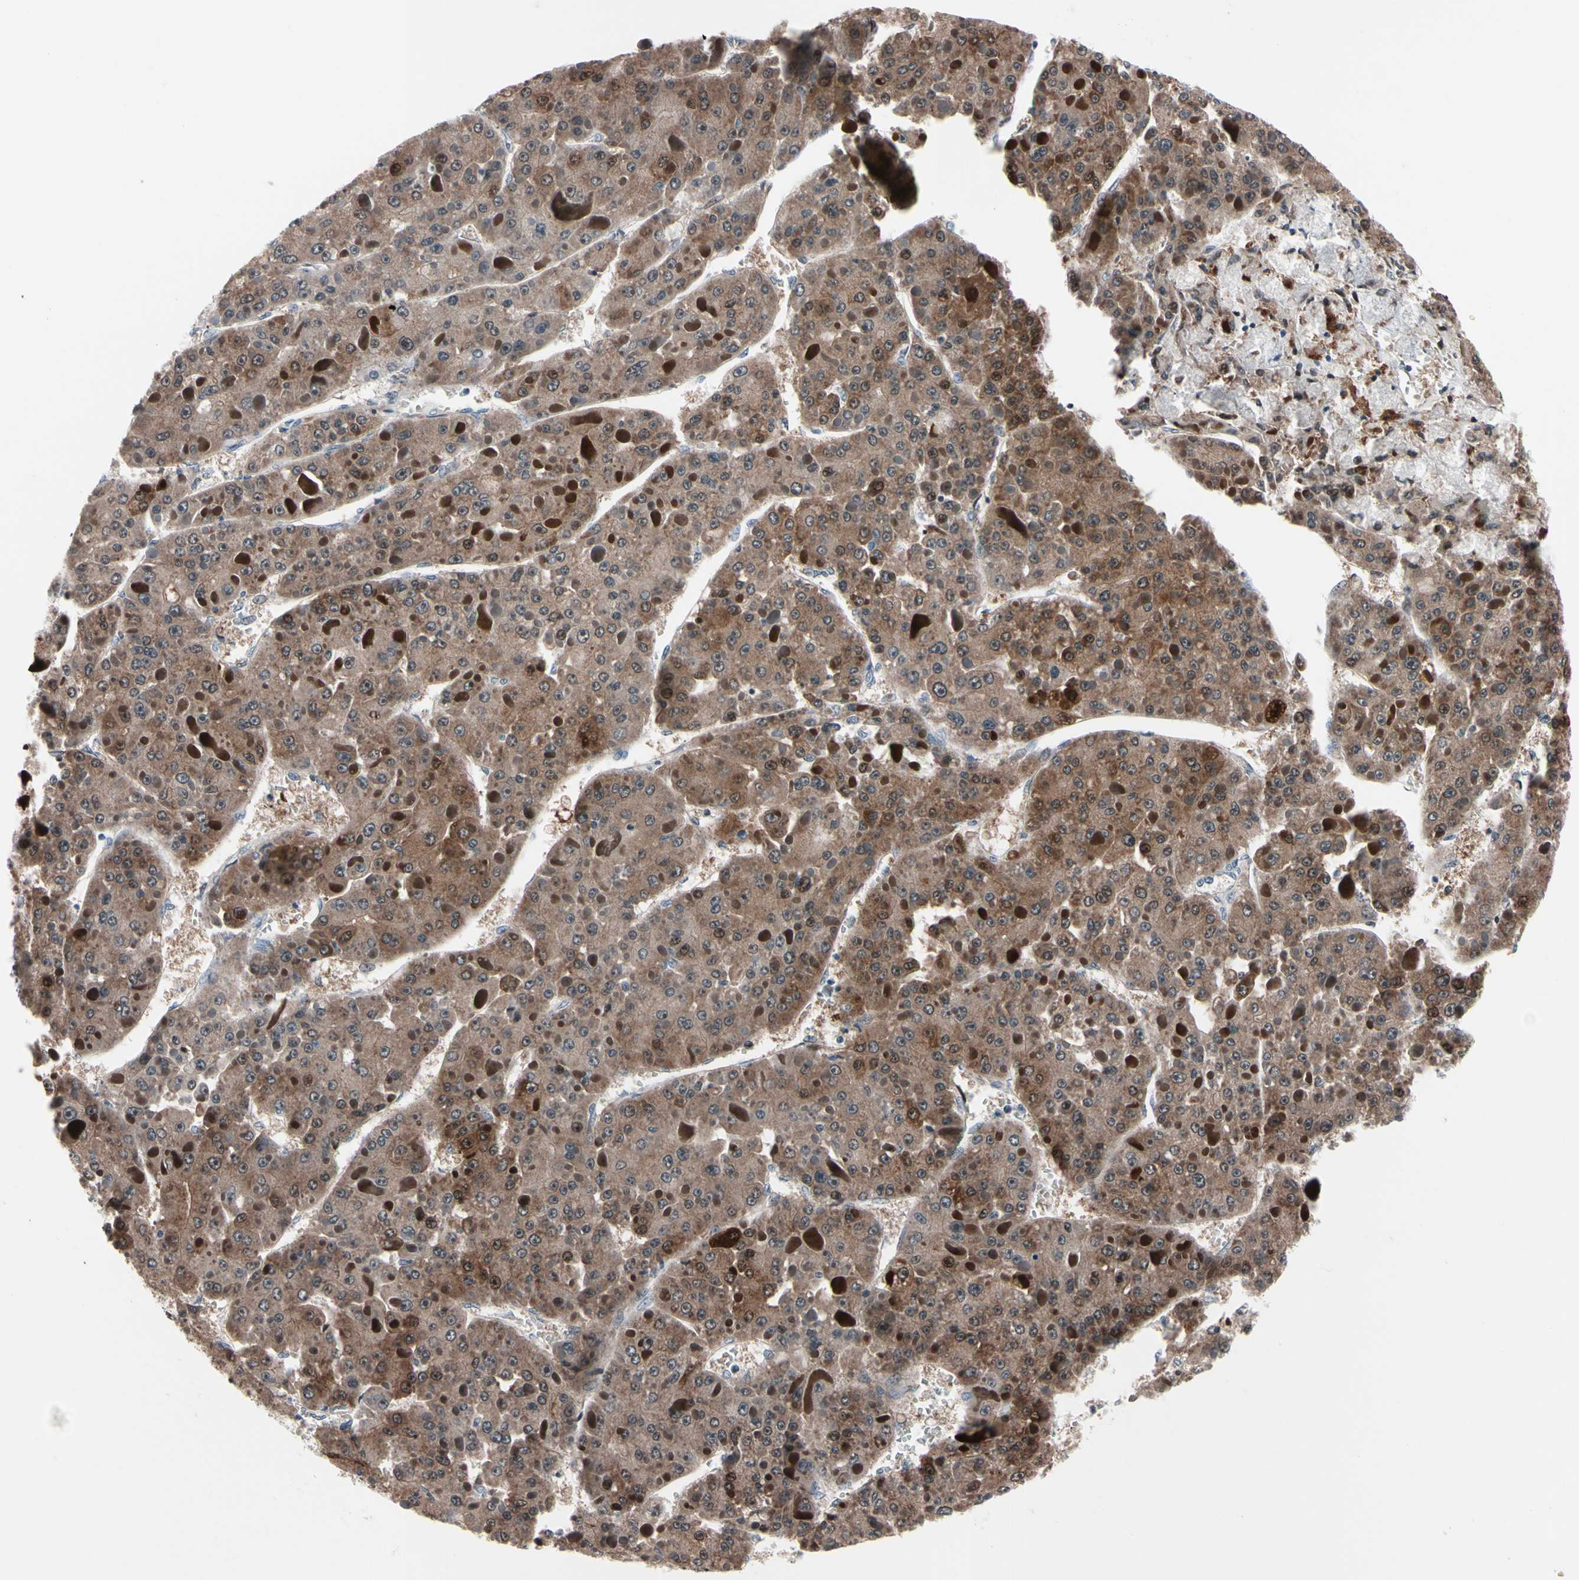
{"staining": {"intensity": "moderate", "quantity": ">75%", "location": "cytoplasmic/membranous"}, "tissue": "liver cancer", "cell_type": "Tumor cells", "image_type": "cancer", "snomed": [{"axis": "morphology", "description": "Carcinoma, Hepatocellular, NOS"}, {"axis": "topography", "description": "Liver"}], "caption": "Liver cancer (hepatocellular carcinoma) was stained to show a protein in brown. There is medium levels of moderate cytoplasmic/membranous expression in about >75% of tumor cells. (IHC, brightfield microscopy, high magnification).", "gene": "TXN", "patient": {"sex": "female", "age": 73}}